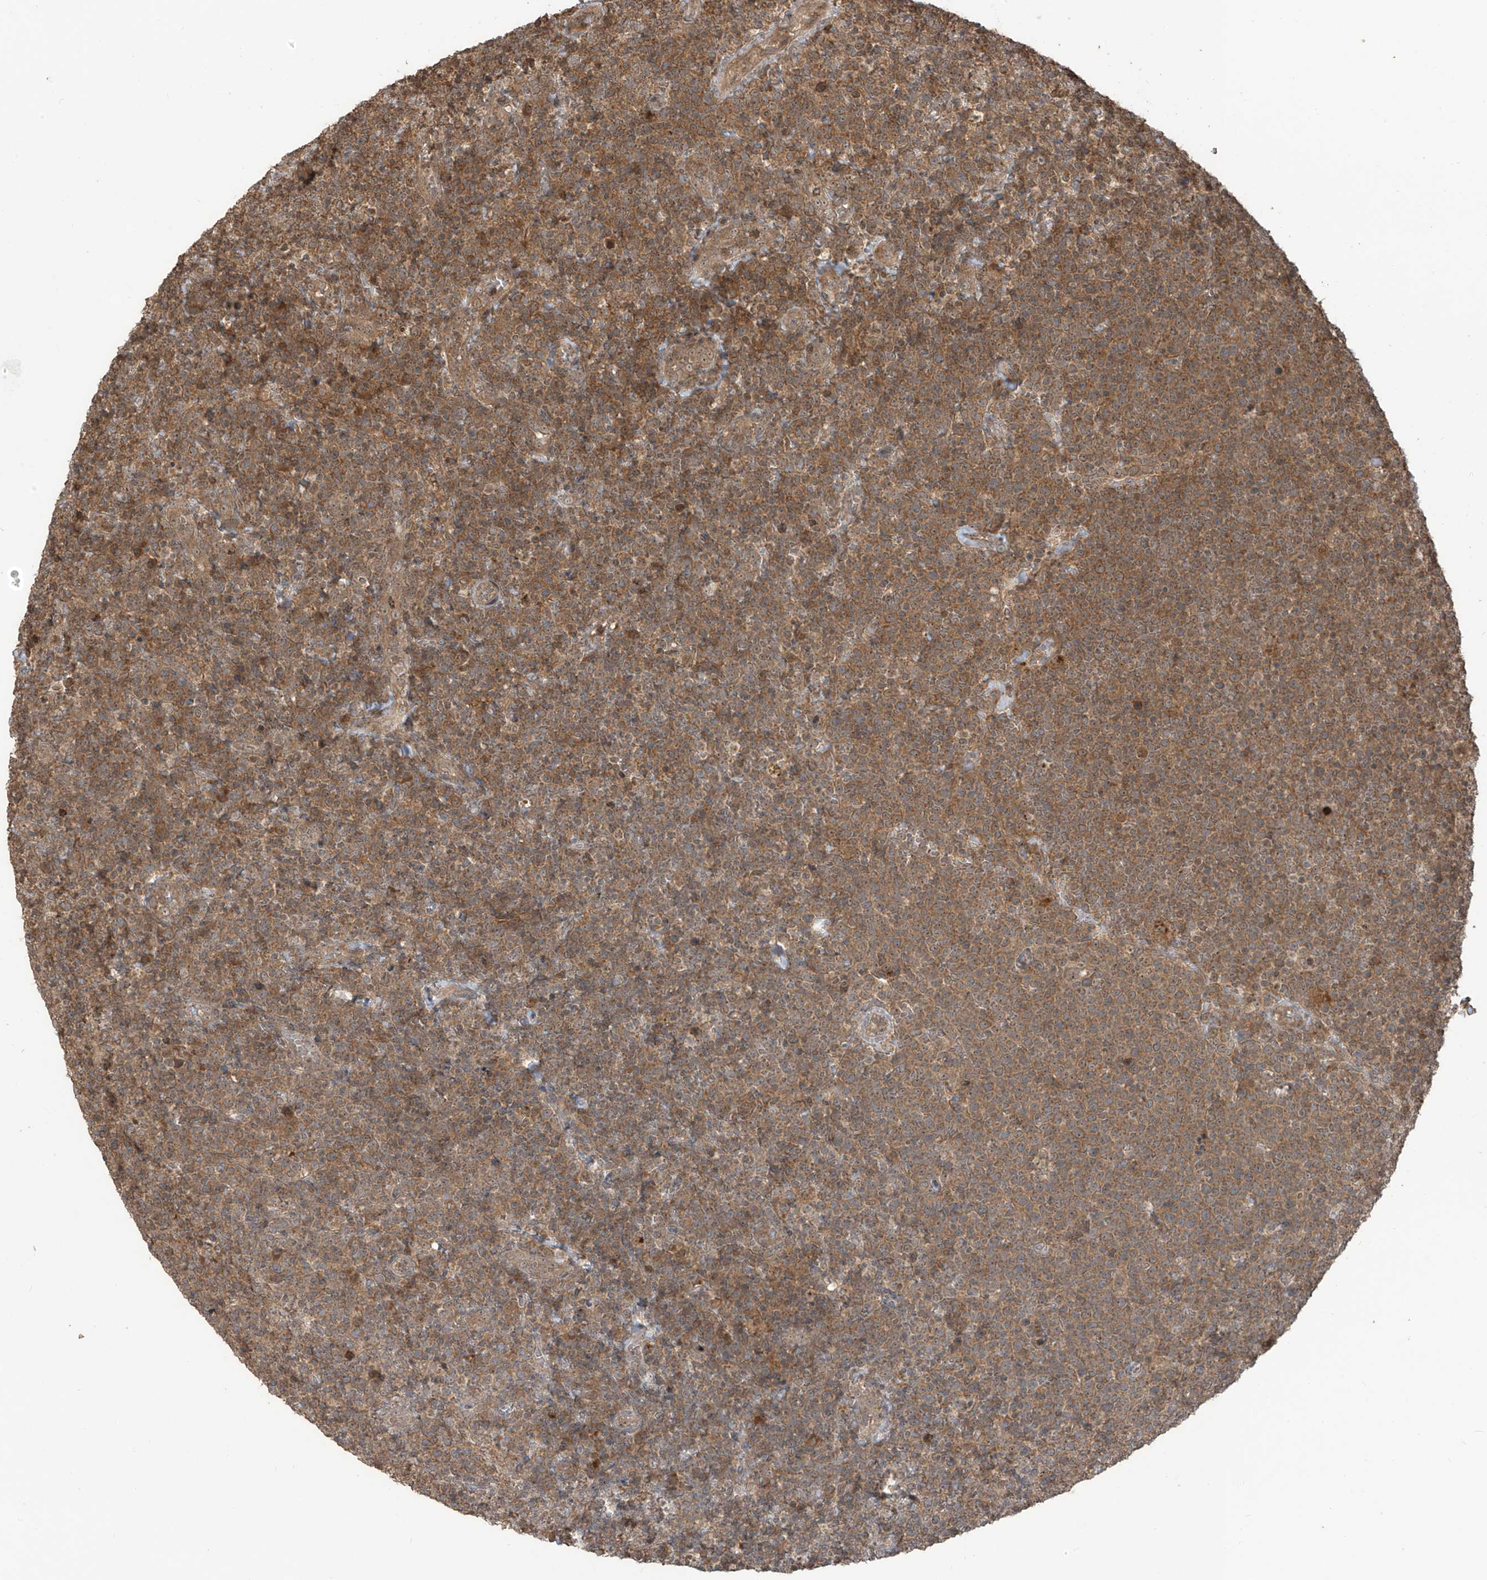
{"staining": {"intensity": "moderate", "quantity": ">75%", "location": "cytoplasmic/membranous"}, "tissue": "lymphoma", "cell_type": "Tumor cells", "image_type": "cancer", "snomed": [{"axis": "morphology", "description": "Malignant lymphoma, non-Hodgkin's type, High grade"}, {"axis": "topography", "description": "Lymph node"}], "caption": "The photomicrograph shows immunohistochemical staining of lymphoma. There is moderate cytoplasmic/membranous positivity is seen in approximately >75% of tumor cells.", "gene": "CARF", "patient": {"sex": "male", "age": 61}}